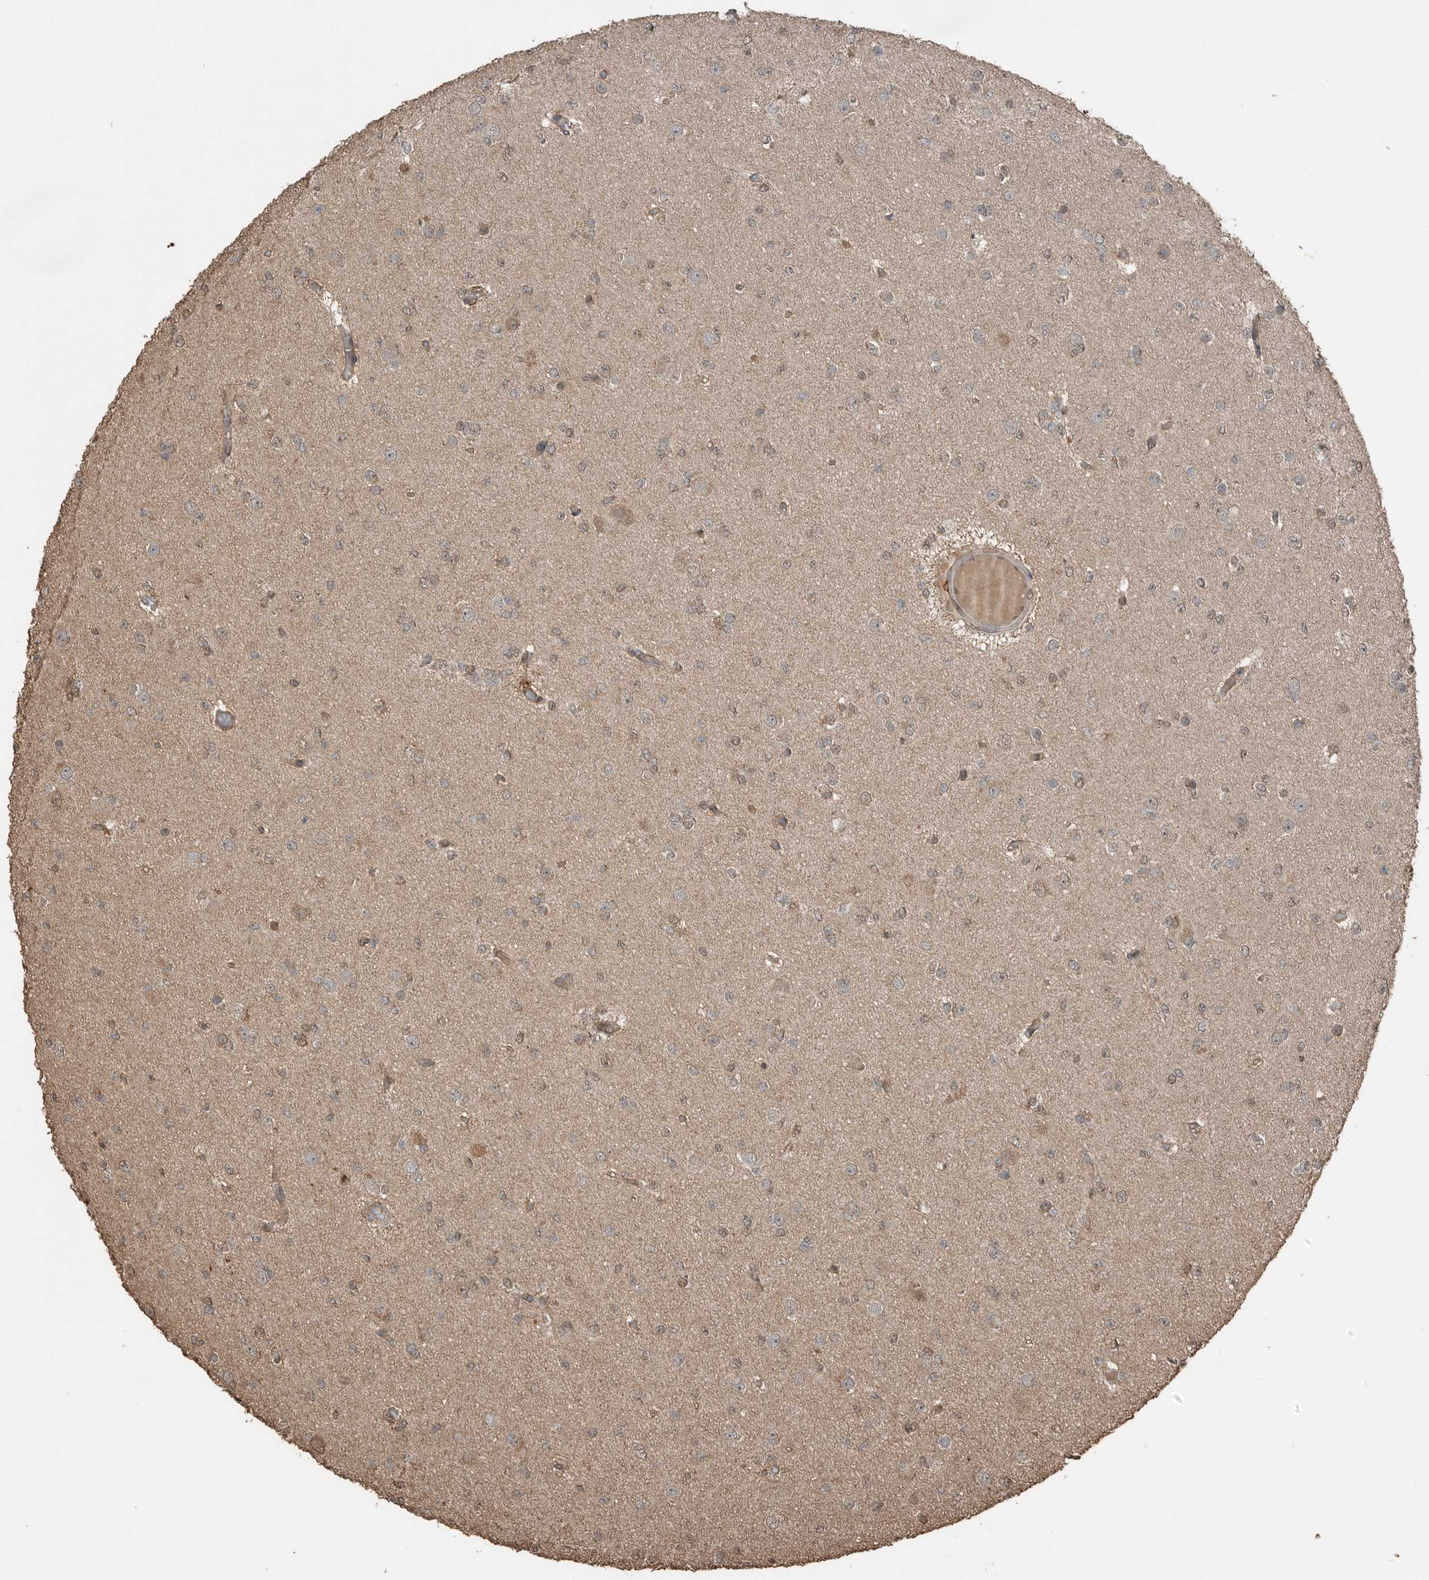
{"staining": {"intensity": "weak", "quantity": ">75%", "location": "cytoplasmic/membranous"}, "tissue": "glioma", "cell_type": "Tumor cells", "image_type": "cancer", "snomed": [{"axis": "morphology", "description": "Glioma, malignant, Low grade"}, {"axis": "topography", "description": "Brain"}], "caption": "Malignant glioma (low-grade) stained for a protein (brown) exhibits weak cytoplasmic/membranous positive positivity in approximately >75% of tumor cells.", "gene": "BLZF1", "patient": {"sex": "female", "age": 22}}